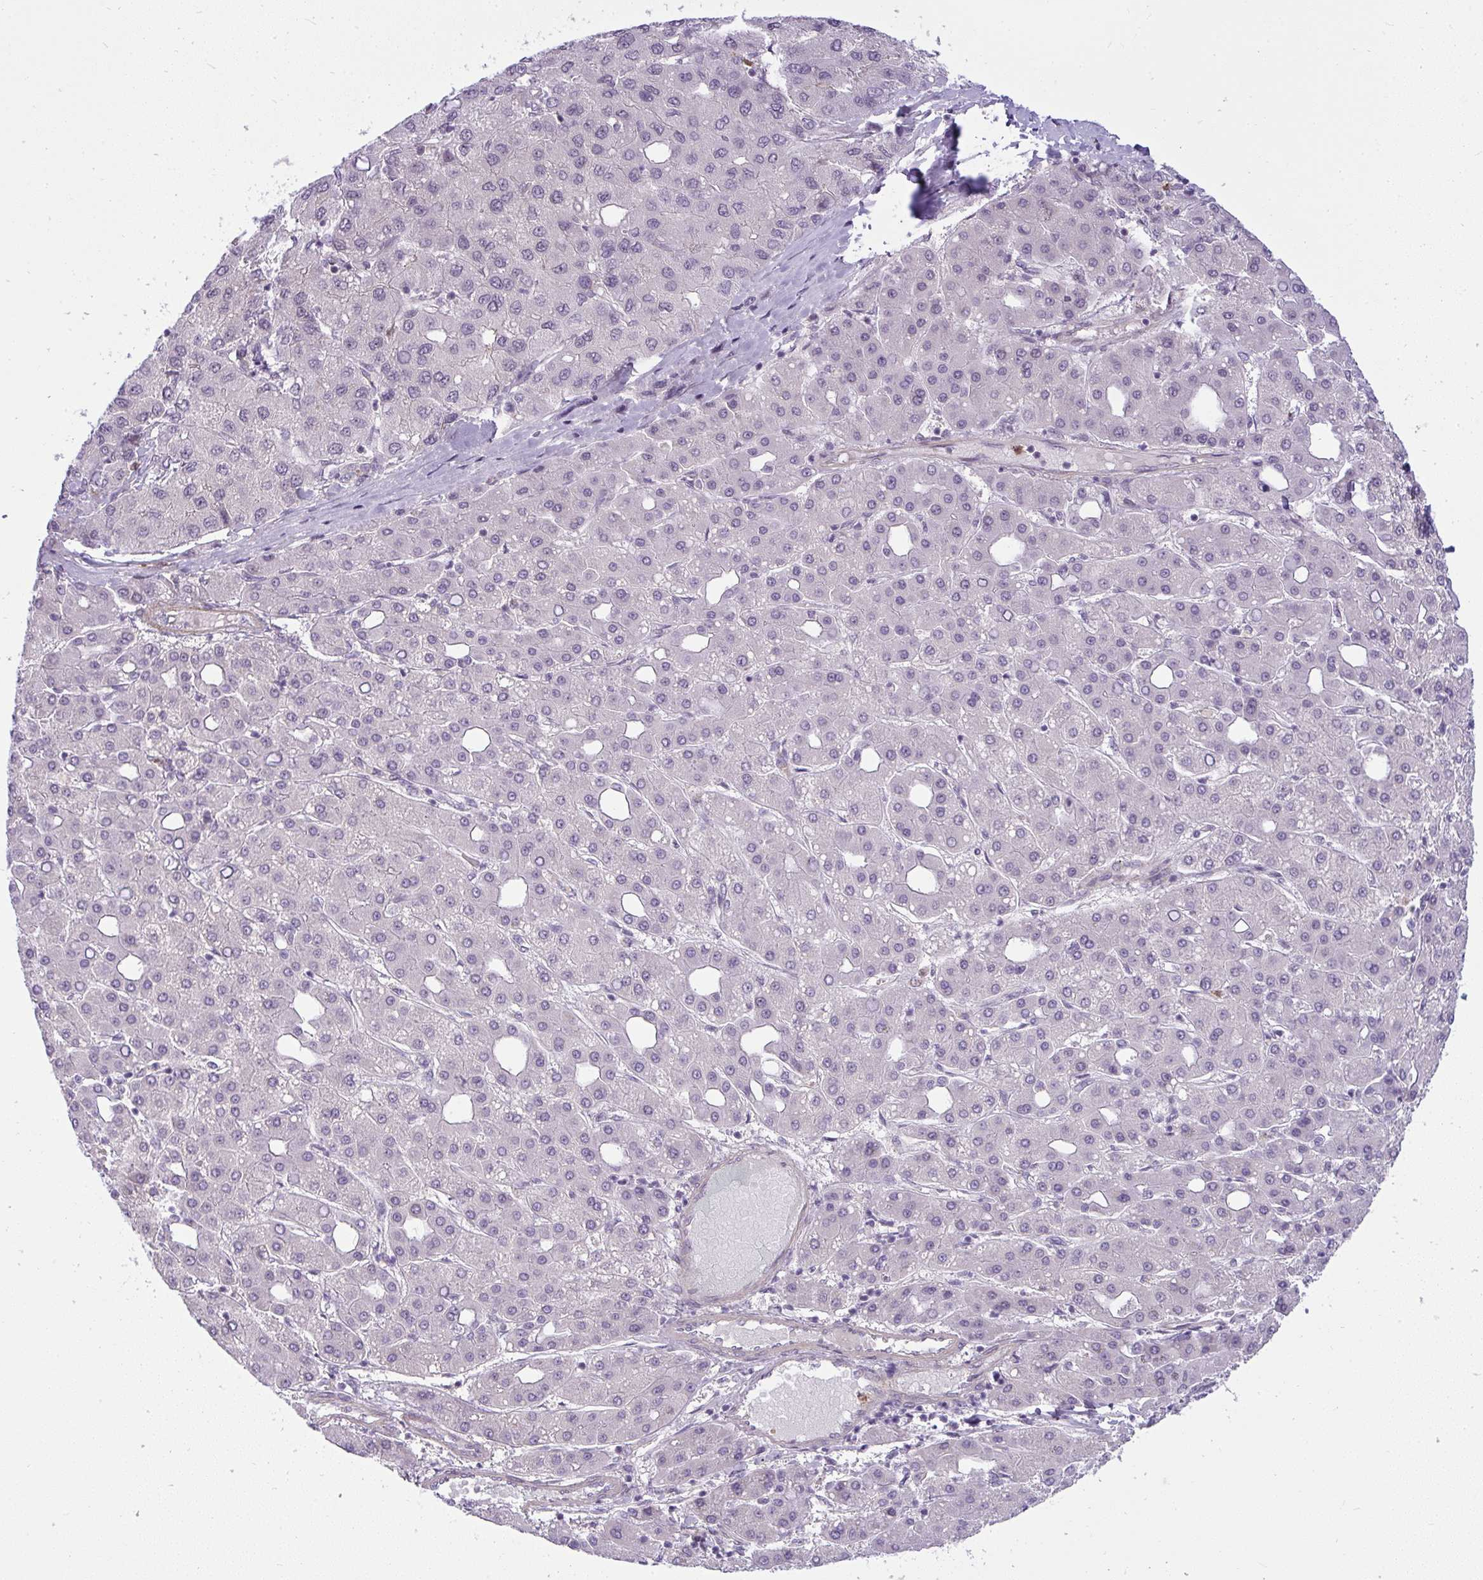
{"staining": {"intensity": "negative", "quantity": "none", "location": "none"}, "tissue": "liver cancer", "cell_type": "Tumor cells", "image_type": "cancer", "snomed": [{"axis": "morphology", "description": "Carcinoma, Hepatocellular, NOS"}, {"axis": "topography", "description": "Liver"}], "caption": "High power microscopy histopathology image of an IHC histopathology image of liver cancer (hepatocellular carcinoma), revealing no significant expression in tumor cells.", "gene": "DZIP1", "patient": {"sex": "male", "age": 65}}